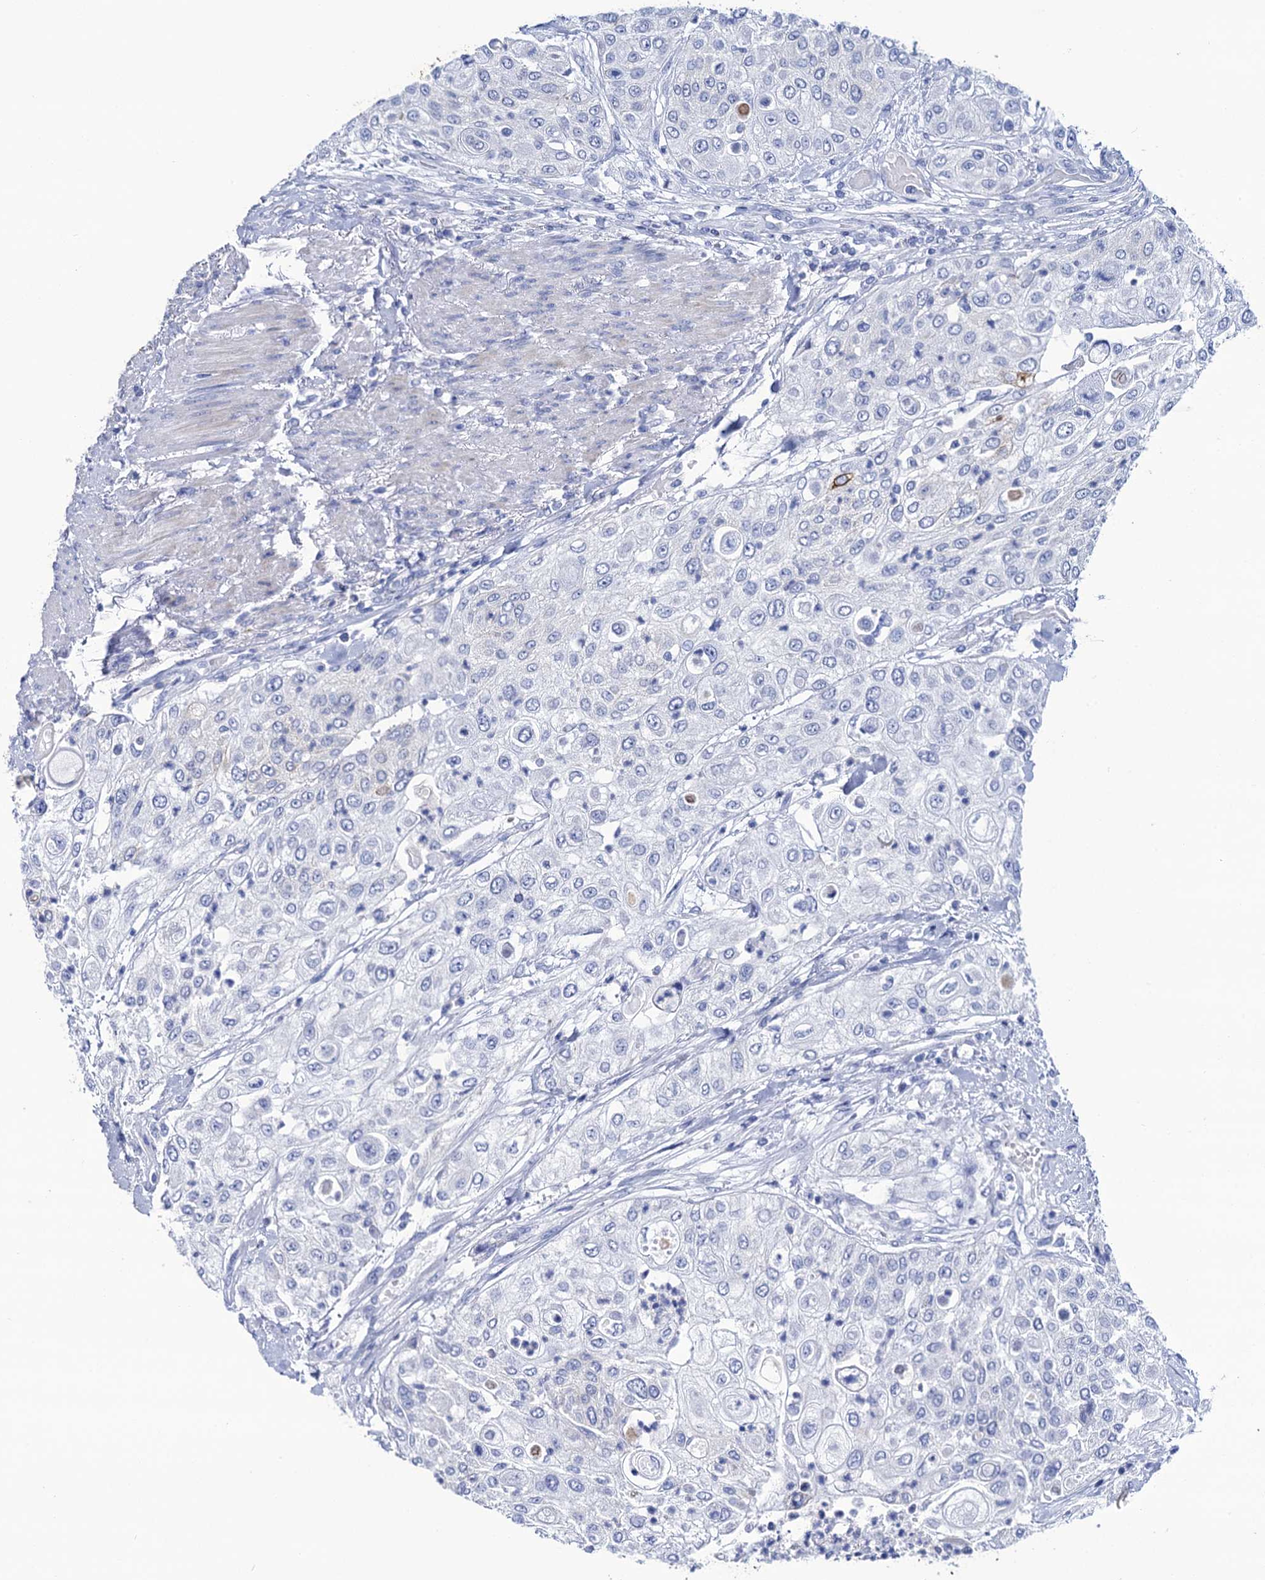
{"staining": {"intensity": "negative", "quantity": "none", "location": "none"}, "tissue": "urothelial cancer", "cell_type": "Tumor cells", "image_type": "cancer", "snomed": [{"axis": "morphology", "description": "Urothelial carcinoma, High grade"}, {"axis": "topography", "description": "Urinary bladder"}], "caption": "Protein analysis of urothelial cancer demonstrates no significant staining in tumor cells.", "gene": "RAB3IP", "patient": {"sex": "female", "age": 79}}